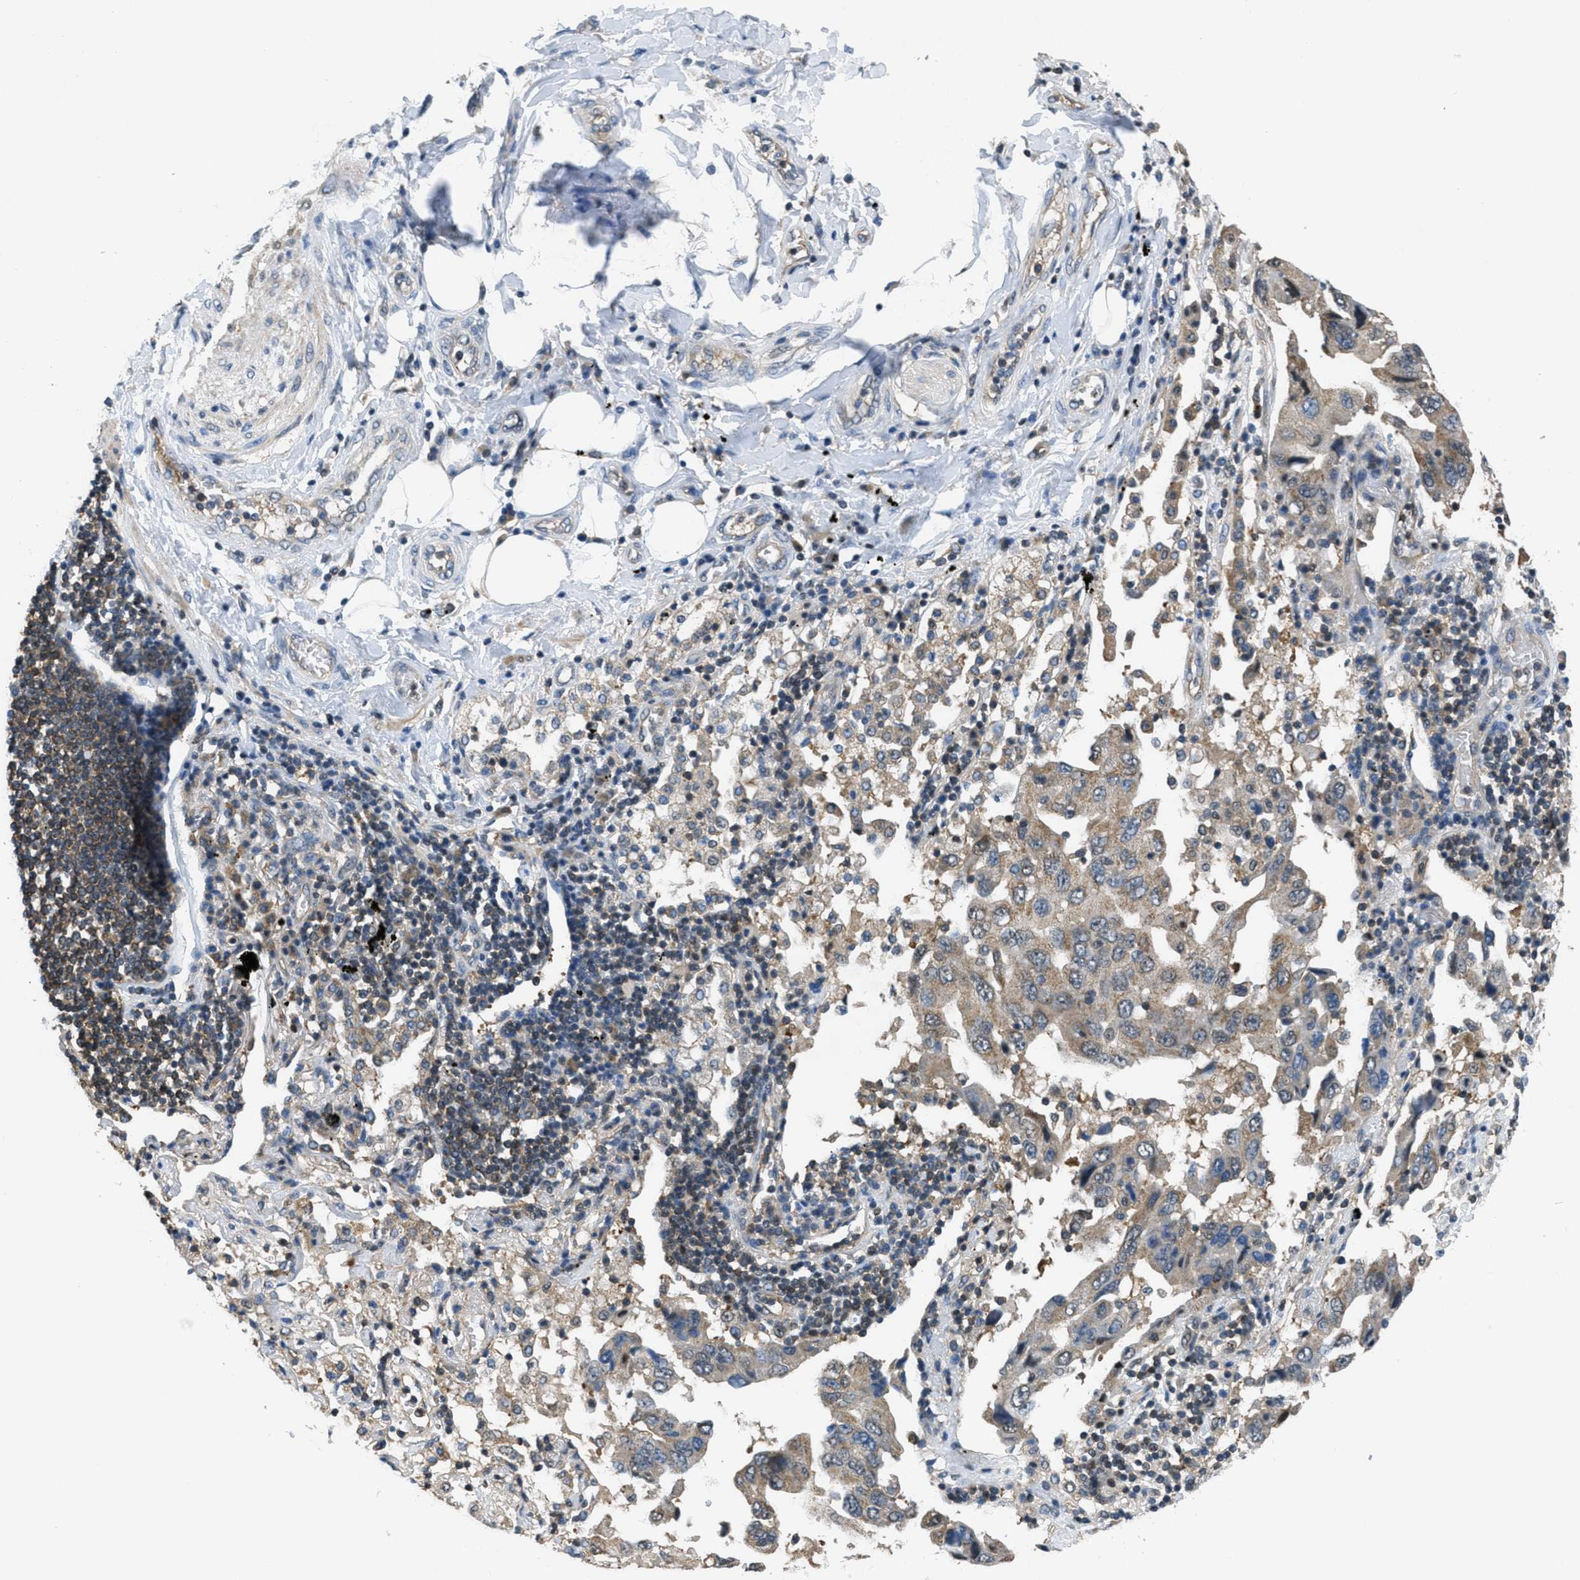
{"staining": {"intensity": "weak", "quantity": ">75%", "location": "cytoplasmic/membranous"}, "tissue": "lung cancer", "cell_type": "Tumor cells", "image_type": "cancer", "snomed": [{"axis": "morphology", "description": "Adenocarcinoma, NOS"}, {"axis": "topography", "description": "Lung"}], "caption": "Immunohistochemical staining of adenocarcinoma (lung) demonstrates weak cytoplasmic/membranous protein expression in about >75% of tumor cells.", "gene": "PIP5K1C", "patient": {"sex": "female", "age": 65}}